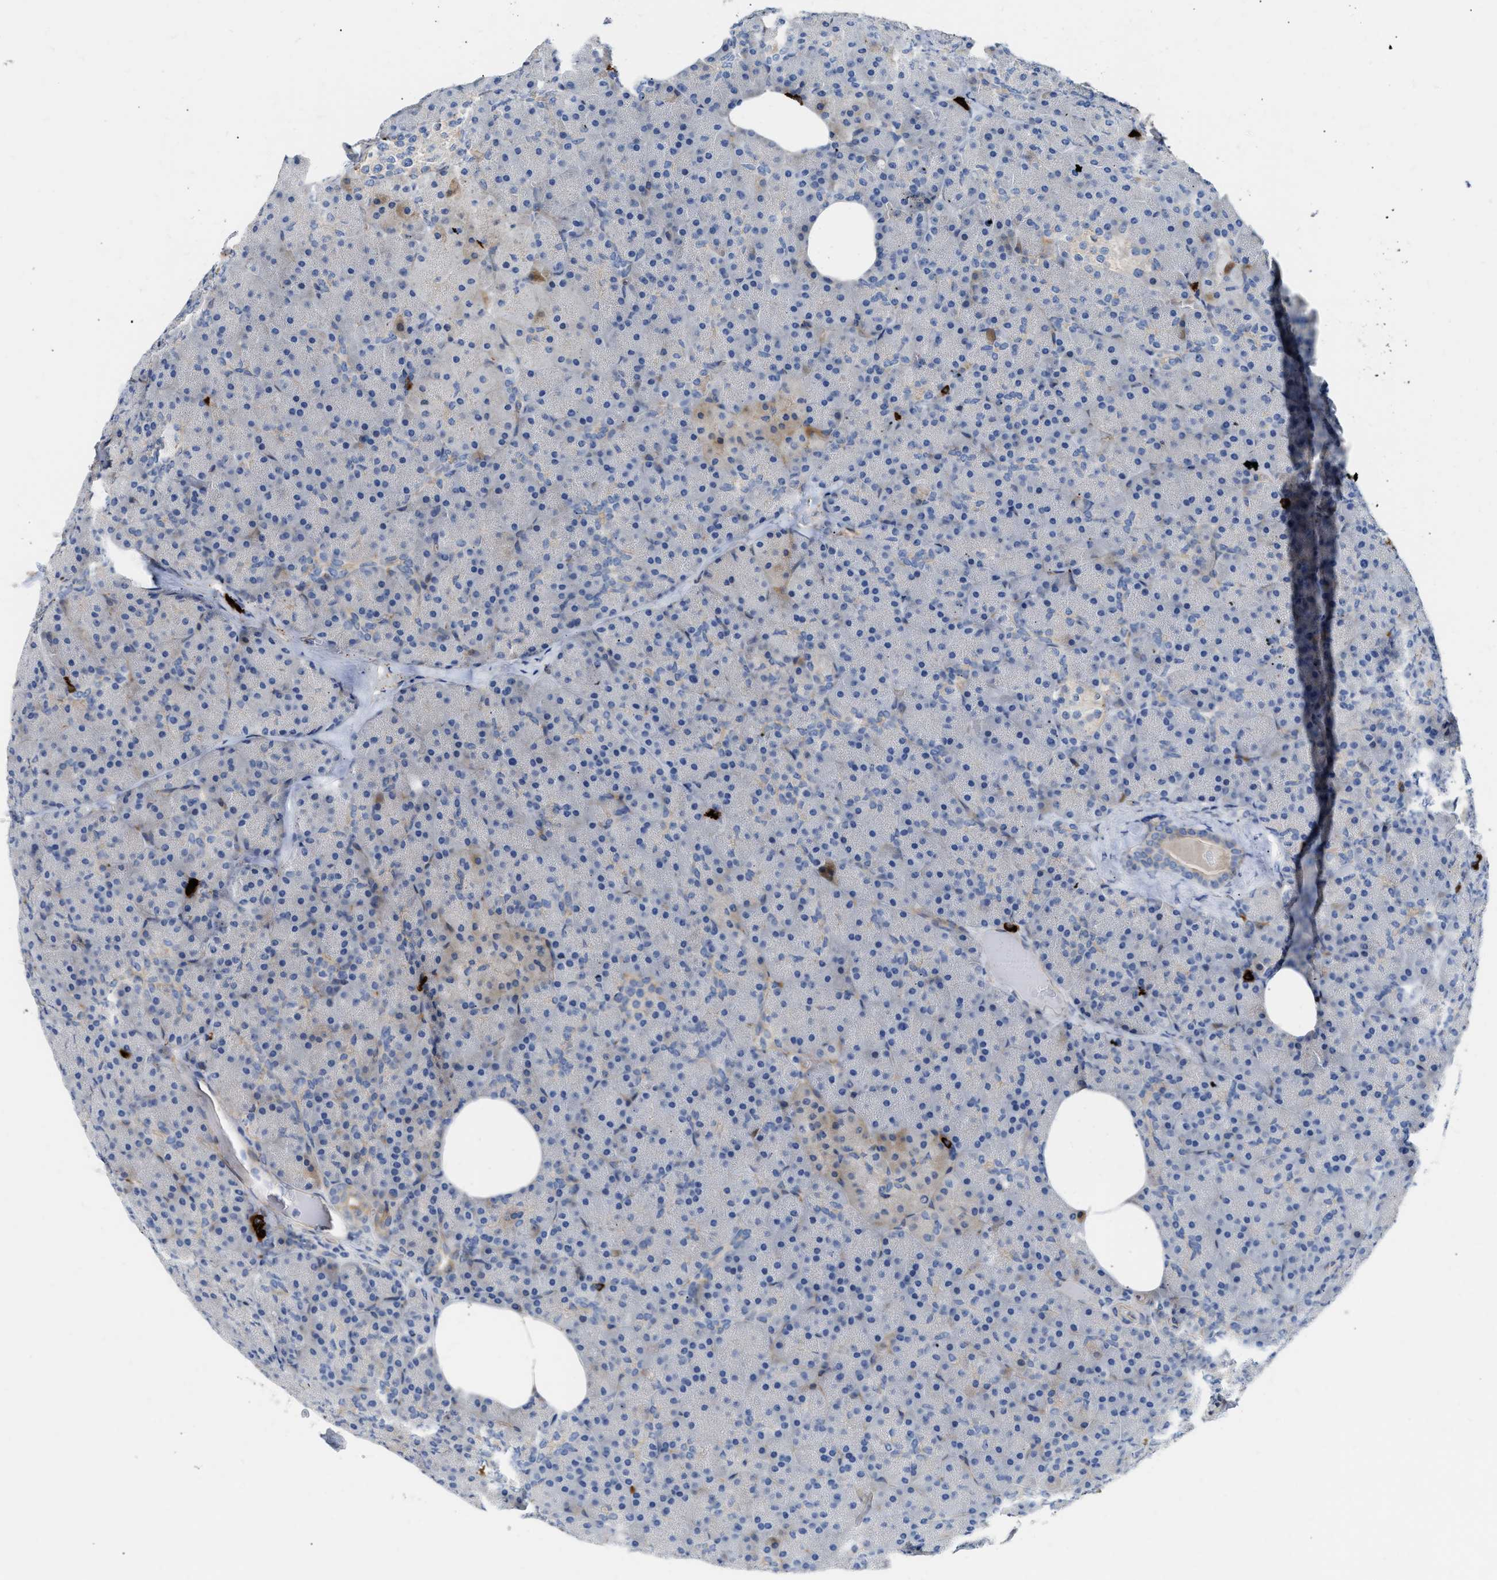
{"staining": {"intensity": "negative", "quantity": "none", "location": "none"}, "tissue": "pancreas", "cell_type": "Exocrine glandular cells", "image_type": "normal", "snomed": [{"axis": "morphology", "description": "Normal tissue, NOS"}, {"axis": "topography", "description": "Pancreas"}], "caption": "Human pancreas stained for a protein using IHC reveals no positivity in exocrine glandular cells.", "gene": "FHL1", "patient": {"sex": "female", "age": 35}}